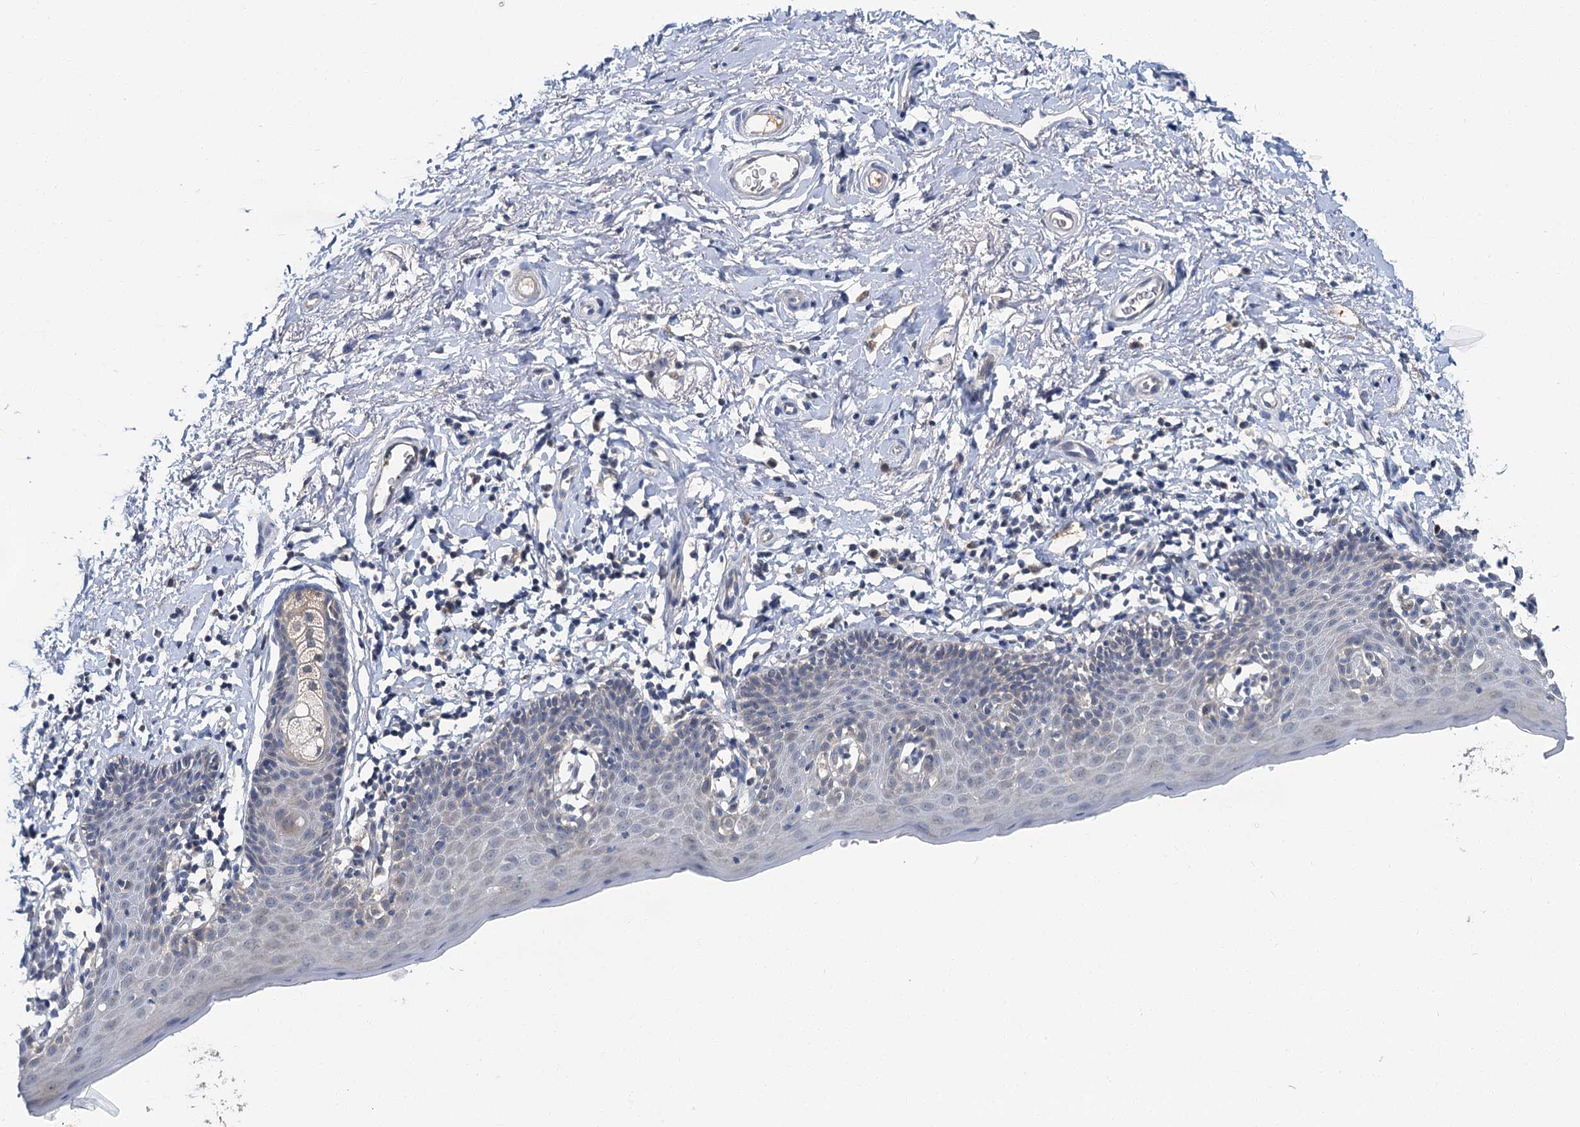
{"staining": {"intensity": "moderate", "quantity": "<25%", "location": "cytoplasmic/membranous"}, "tissue": "skin", "cell_type": "Epidermal cells", "image_type": "normal", "snomed": [{"axis": "morphology", "description": "Normal tissue, NOS"}, {"axis": "topography", "description": "Vulva"}], "caption": "Skin stained with IHC exhibits moderate cytoplasmic/membranous positivity in about <25% of epidermal cells. (Stains: DAB (3,3'-diaminobenzidine) in brown, nuclei in blue, Microscopy: brightfield microscopy at high magnification).", "gene": "SPINK9", "patient": {"sex": "female", "age": 66}}